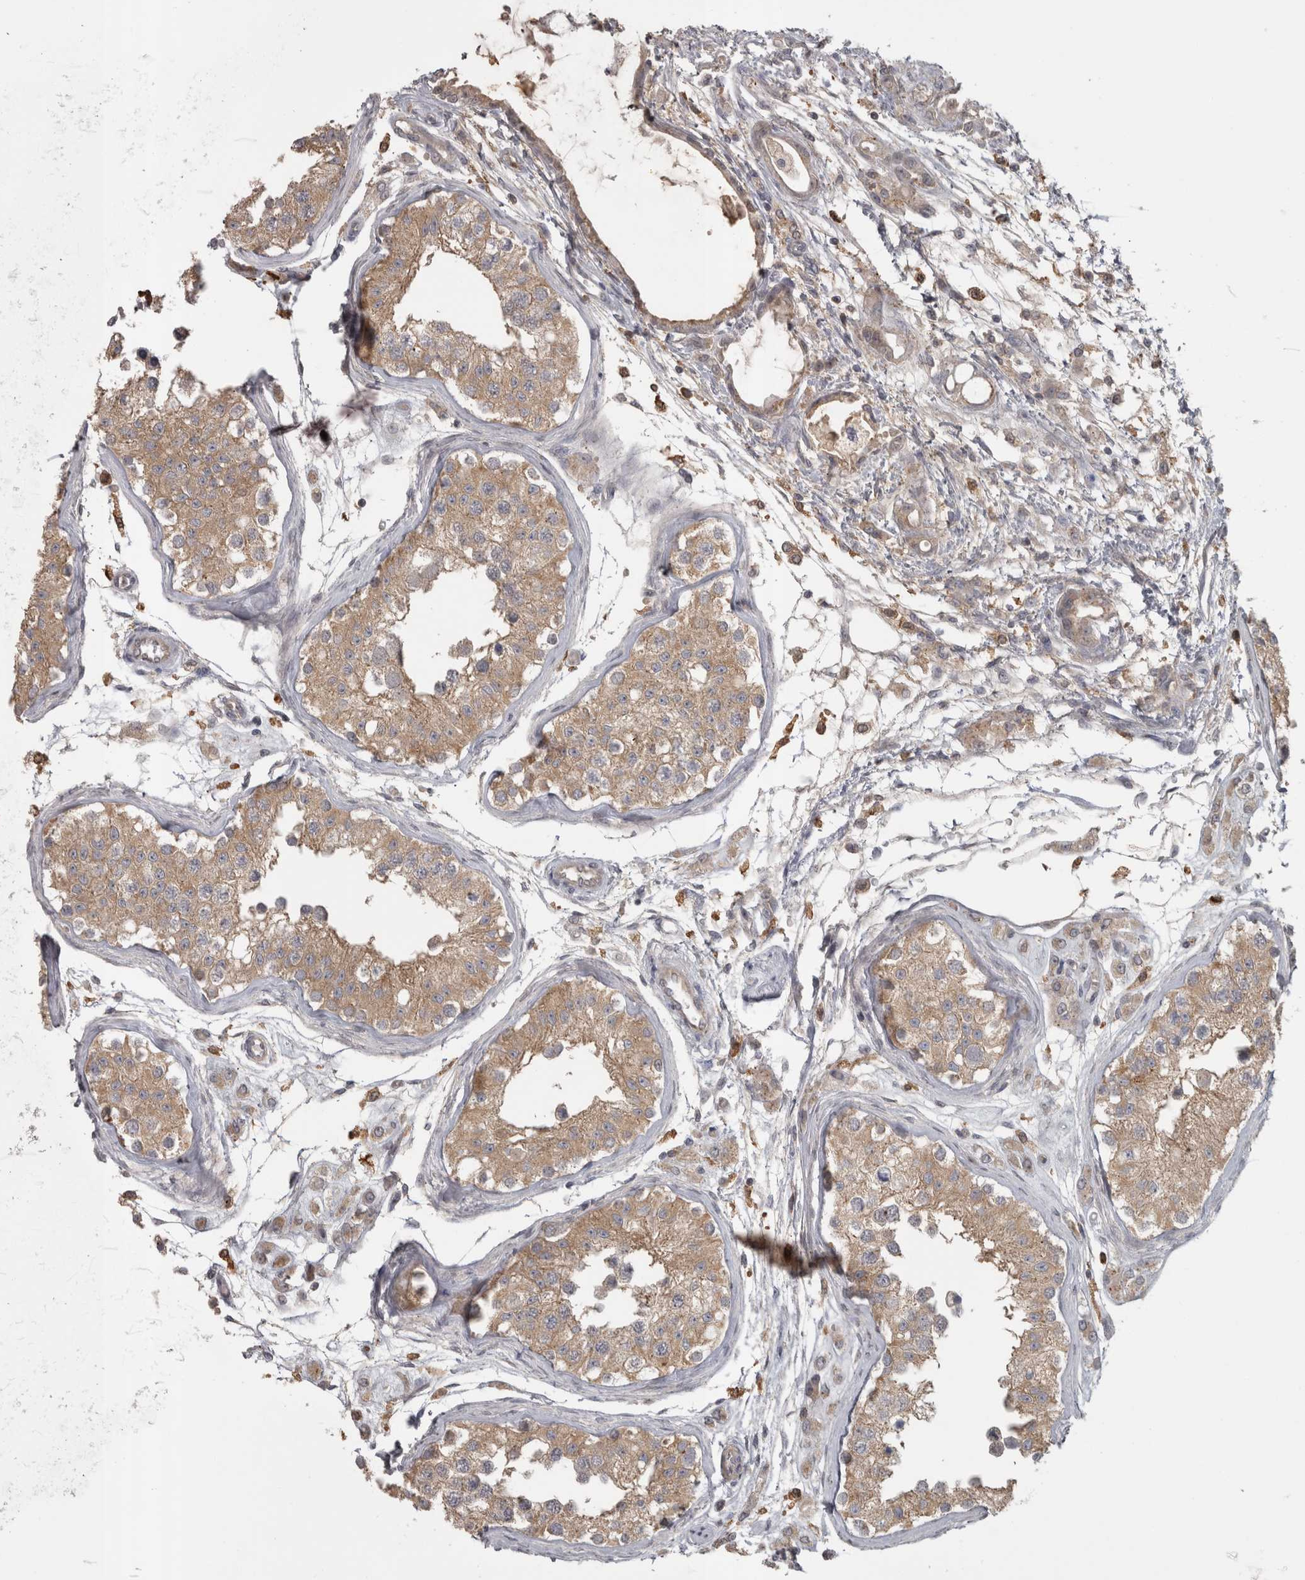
{"staining": {"intensity": "moderate", "quantity": "25%-75%", "location": "cytoplasmic/membranous"}, "tissue": "testis", "cell_type": "Cells in seminiferous ducts", "image_type": "normal", "snomed": [{"axis": "morphology", "description": "Normal tissue, NOS"}, {"axis": "morphology", "description": "Adenocarcinoma, metastatic, NOS"}, {"axis": "topography", "description": "Testis"}], "caption": "Moderate cytoplasmic/membranous positivity is present in approximately 25%-75% of cells in seminiferous ducts in normal testis.", "gene": "SLCO5A1", "patient": {"sex": "male", "age": 26}}